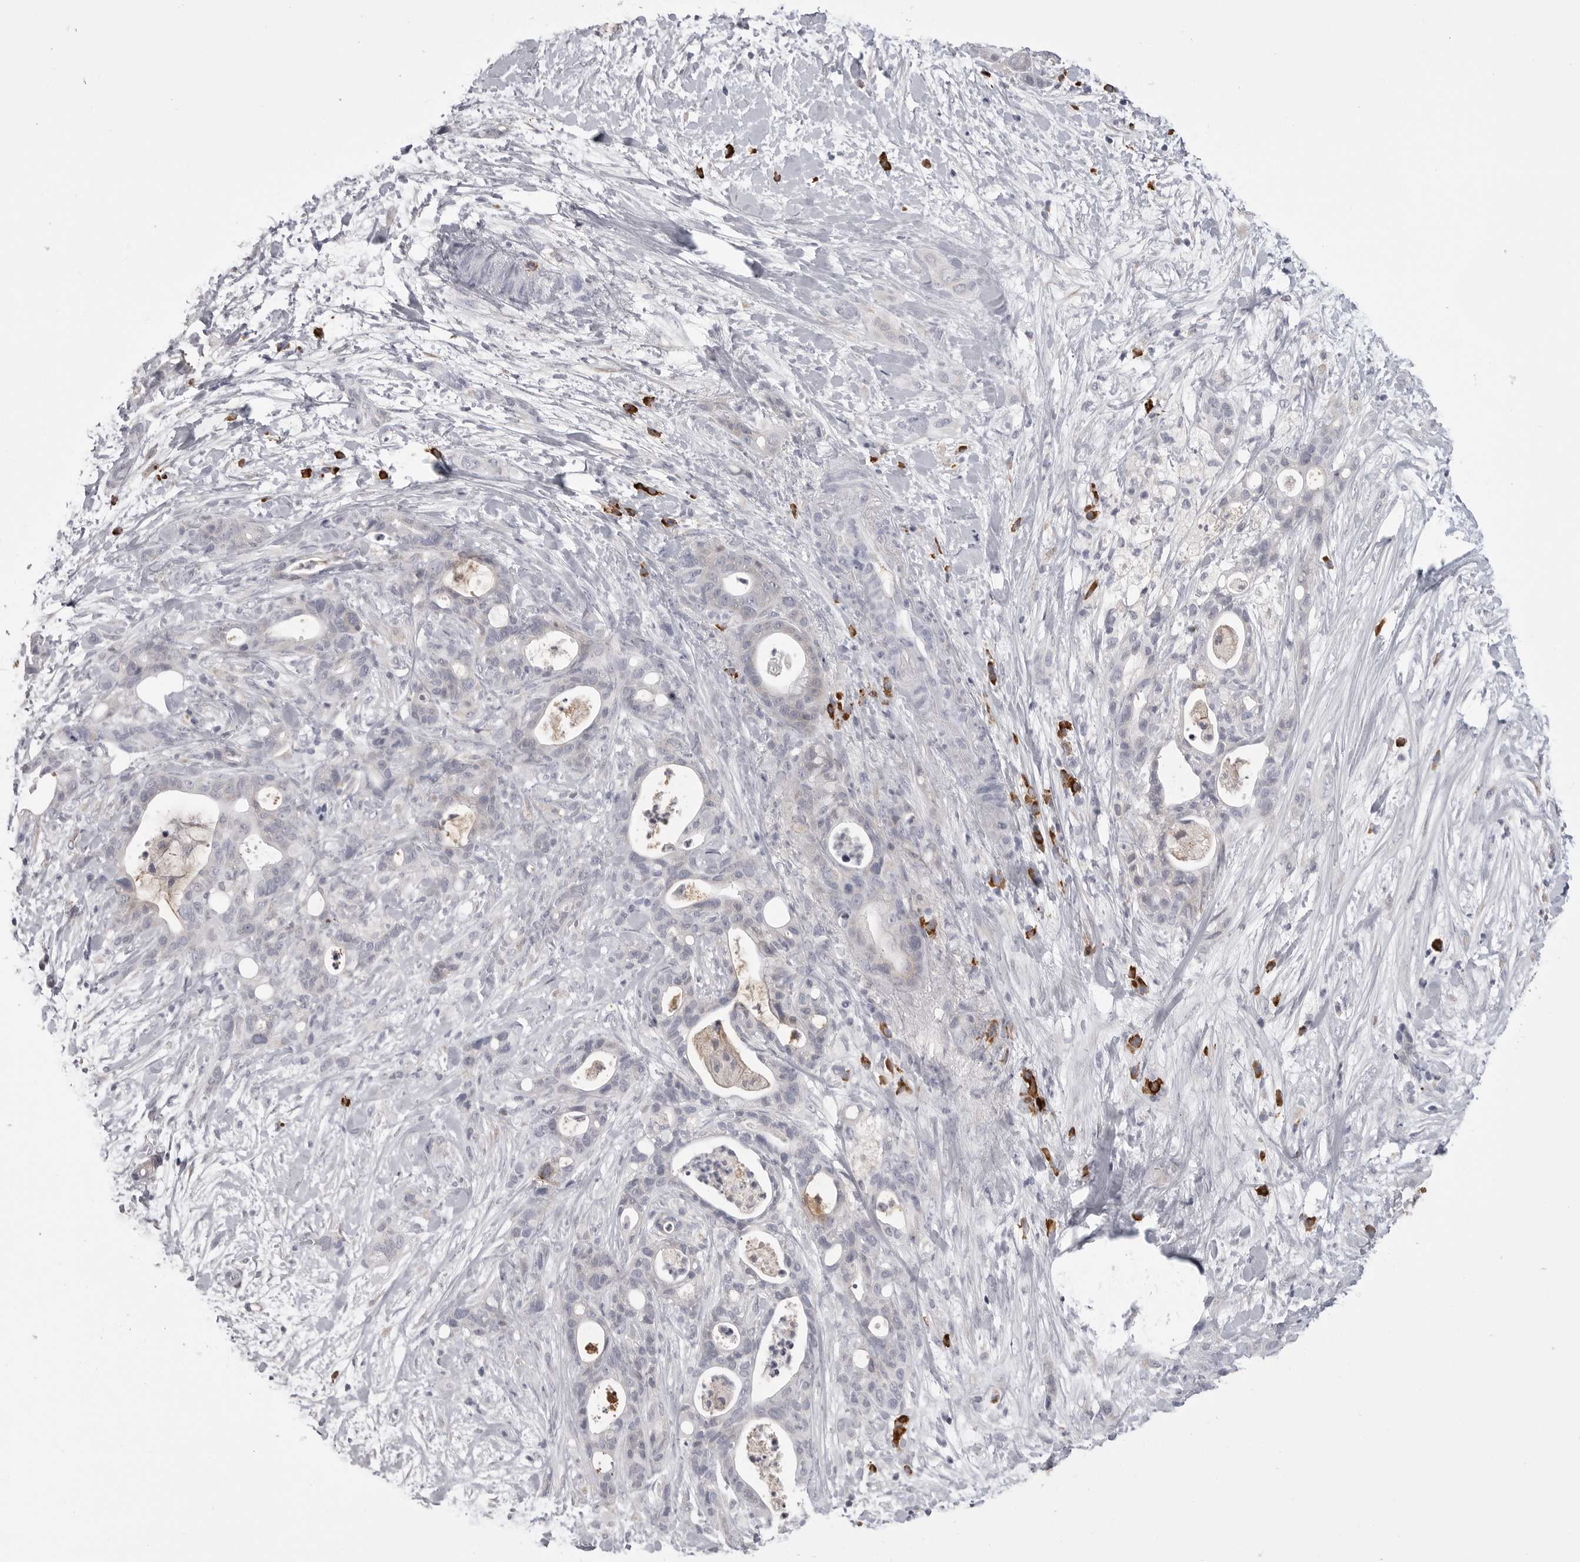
{"staining": {"intensity": "negative", "quantity": "none", "location": "none"}, "tissue": "pancreatic cancer", "cell_type": "Tumor cells", "image_type": "cancer", "snomed": [{"axis": "morphology", "description": "Adenocarcinoma, NOS"}, {"axis": "topography", "description": "Pancreas"}], "caption": "Tumor cells are negative for protein expression in human pancreatic cancer.", "gene": "FKBP2", "patient": {"sex": "male", "age": 58}}